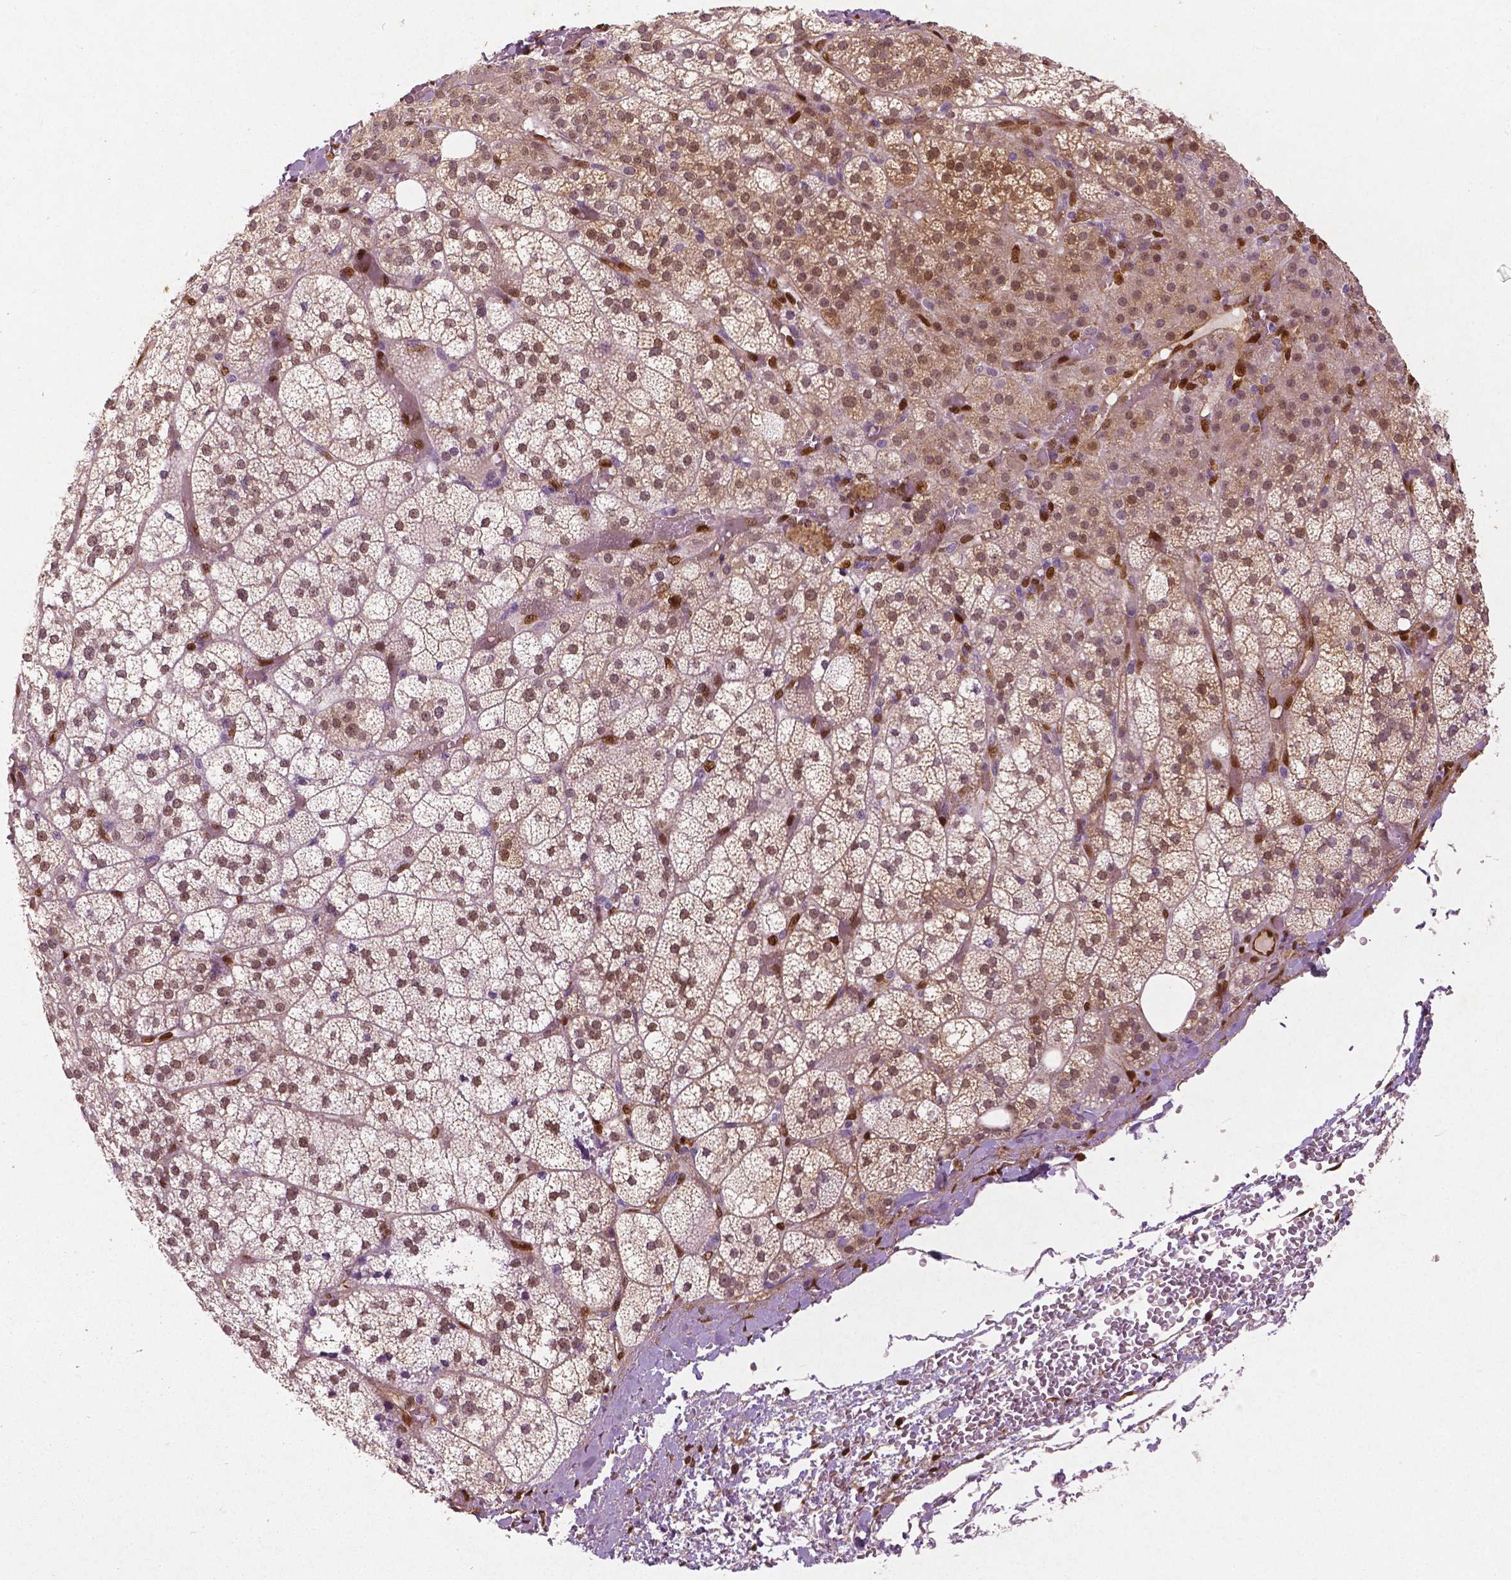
{"staining": {"intensity": "moderate", "quantity": ">75%", "location": "cytoplasmic/membranous,nuclear"}, "tissue": "adrenal gland", "cell_type": "Glandular cells", "image_type": "normal", "snomed": [{"axis": "morphology", "description": "Normal tissue, NOS"}, {"axis": "topography", "description": "Adrenal gland"}], "caption": "A brown stain labels moderate cytoplasmic/membranous,nuclear positivity of a protein in glandular cells of unremarkable human adrenal gland. The staining was performed using DAB, with brown indicating positive protein expression. Nuclei are stained blue with hematoxylin.", "gene": "WWTR1", "patient": {"sex": "female", "age": 60}}